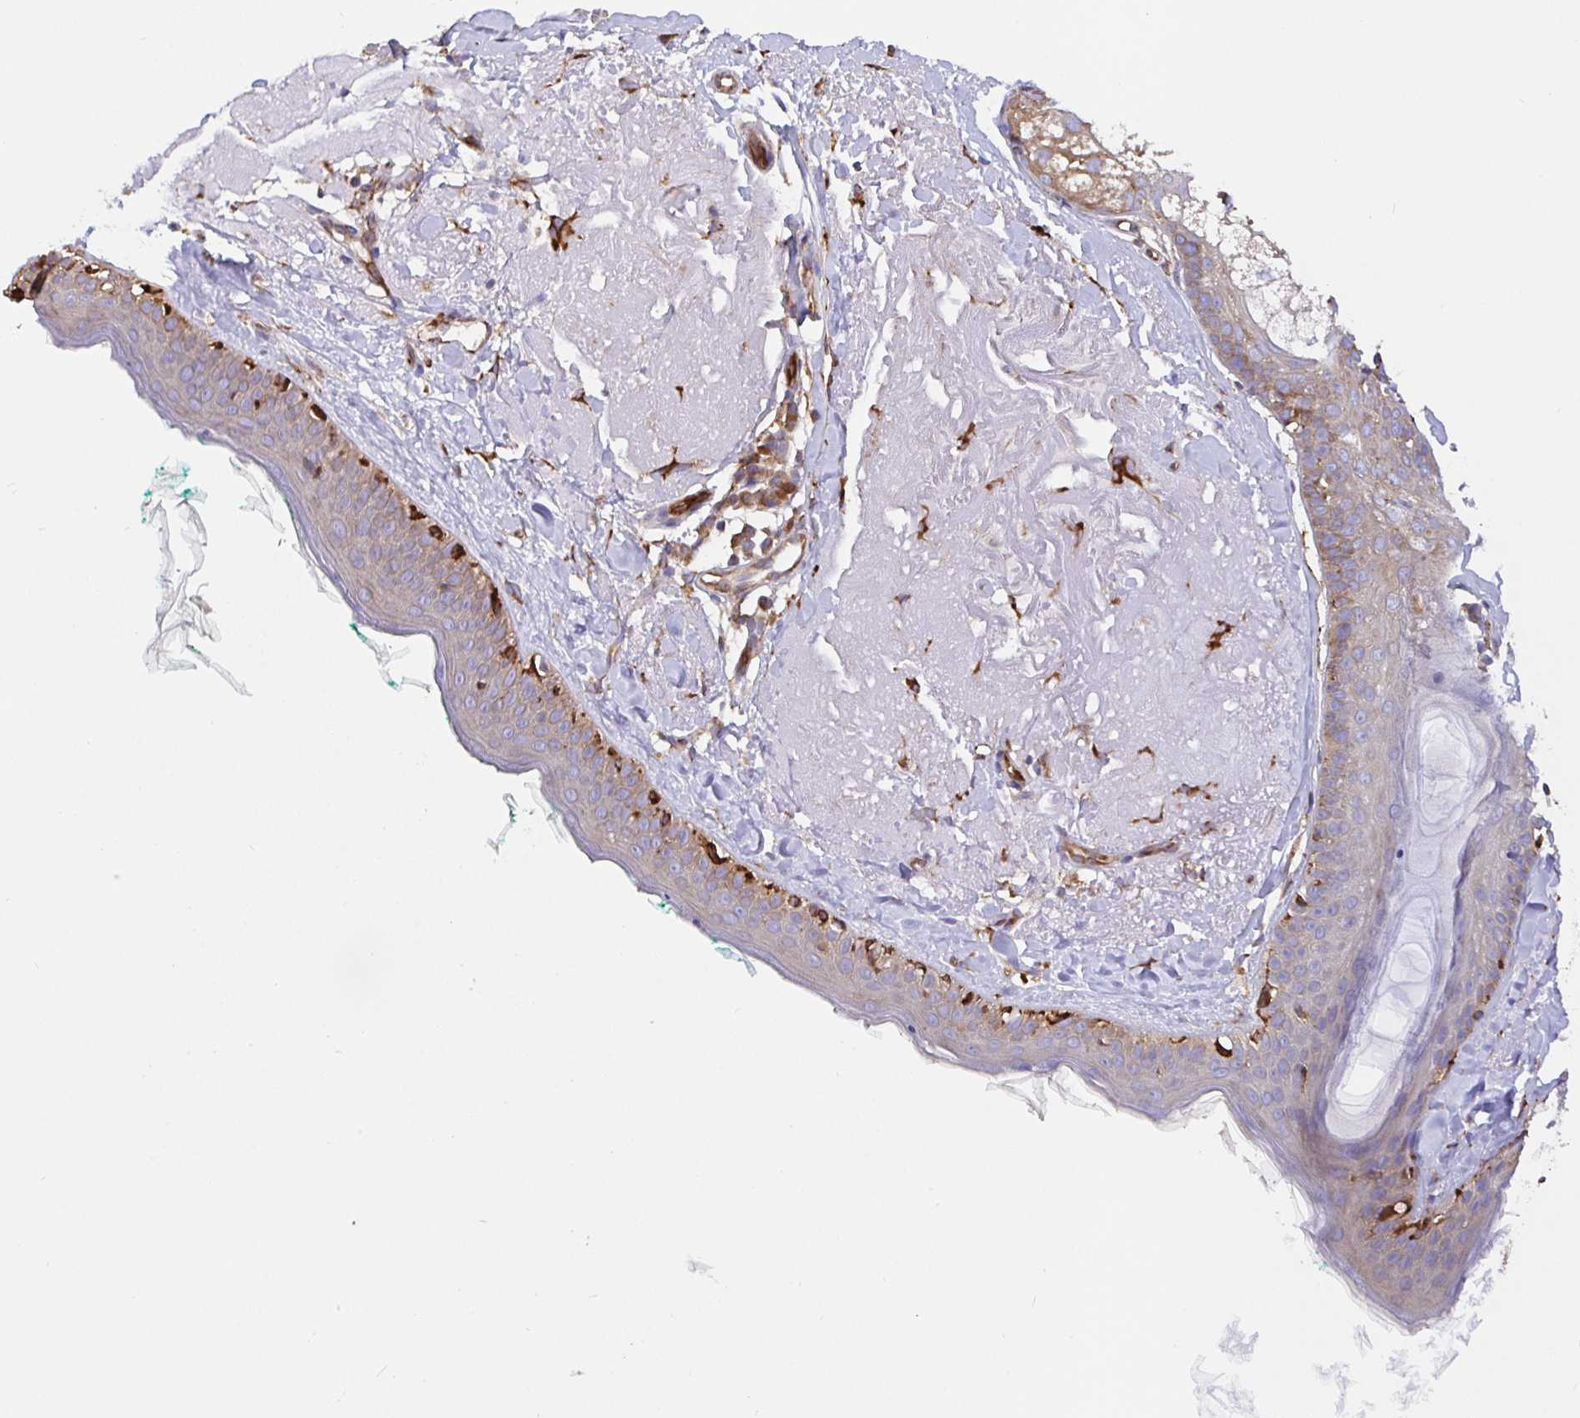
{"staining": {"intensity": "strong", "quantity": ">75%", "location": "cytoplasmic/membranous"}, "tissue": "skin", "cell_type": "Fibroblasts", "image_type": "normal", "snomed": [{"axis": "morphology", "description": "Normal tissue, NOS"}, {"axis": "topography", "description": "Skin"}], "caption": "Immunohistochemistry image of unremarkable skin: human skin stained using immunohistochemistry (IHC) shows high levels of strong protein expression localized specifically in the cytoplasmic/membranous of fibroblasts, appearing as a cytoplasmic/membranous brown color.", "gene": "MAOA", "patient": {"sex": "male", "age": 73}}